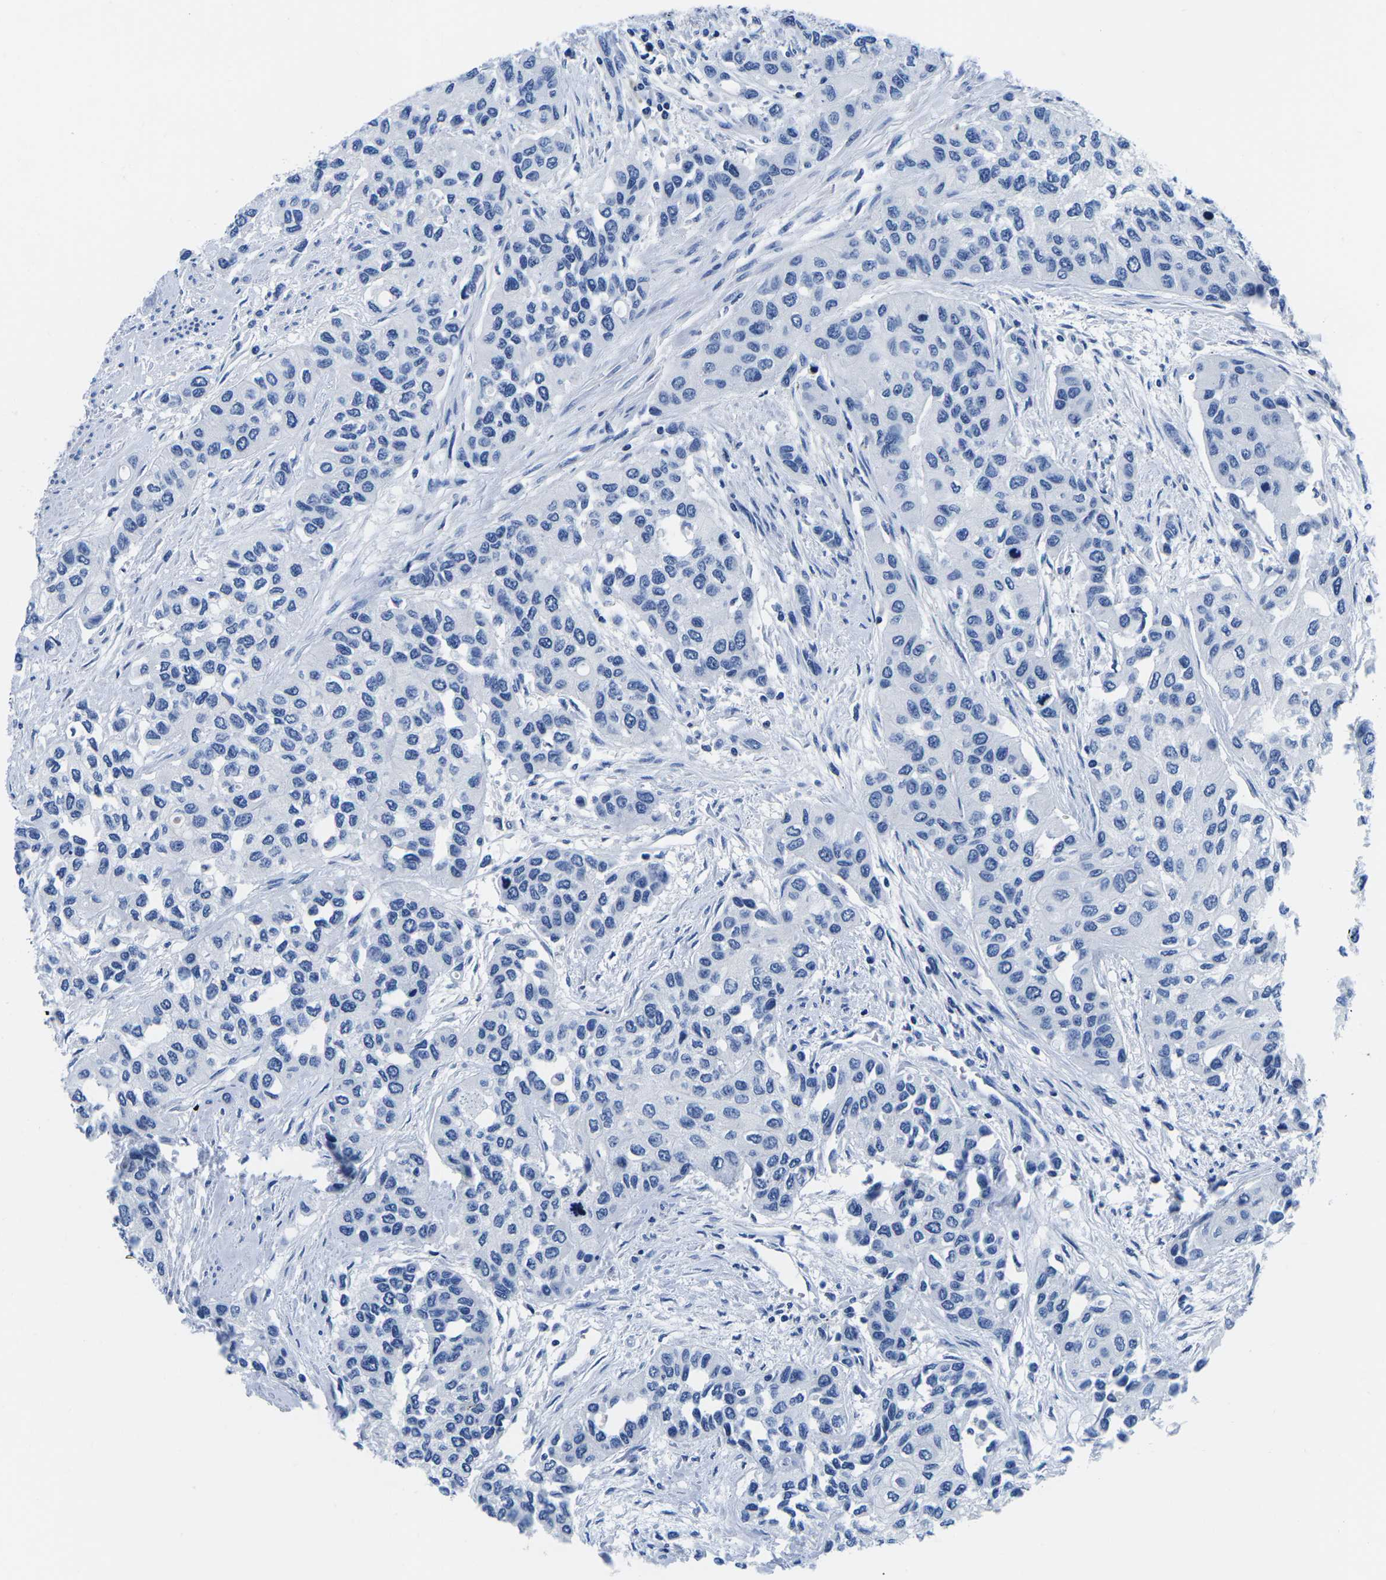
{"staining": {"intensity": "negative", "quantity": "none", "location": "none"}, "tissue": "urothelial cancer", "cell_type": "Tumor cells", "image_type": "cancer", "snomed": [{"axis": "morphology", "description": "Urothelial carcinoma, High grade"}, {"axis": "topography", "description": "Urinary bladder"}], "caption": "Tumor cells show no significant protein expression in urothelial cancer.", "gene": "CYP1A2", "patient": {"sex": "female", "age": 56}}